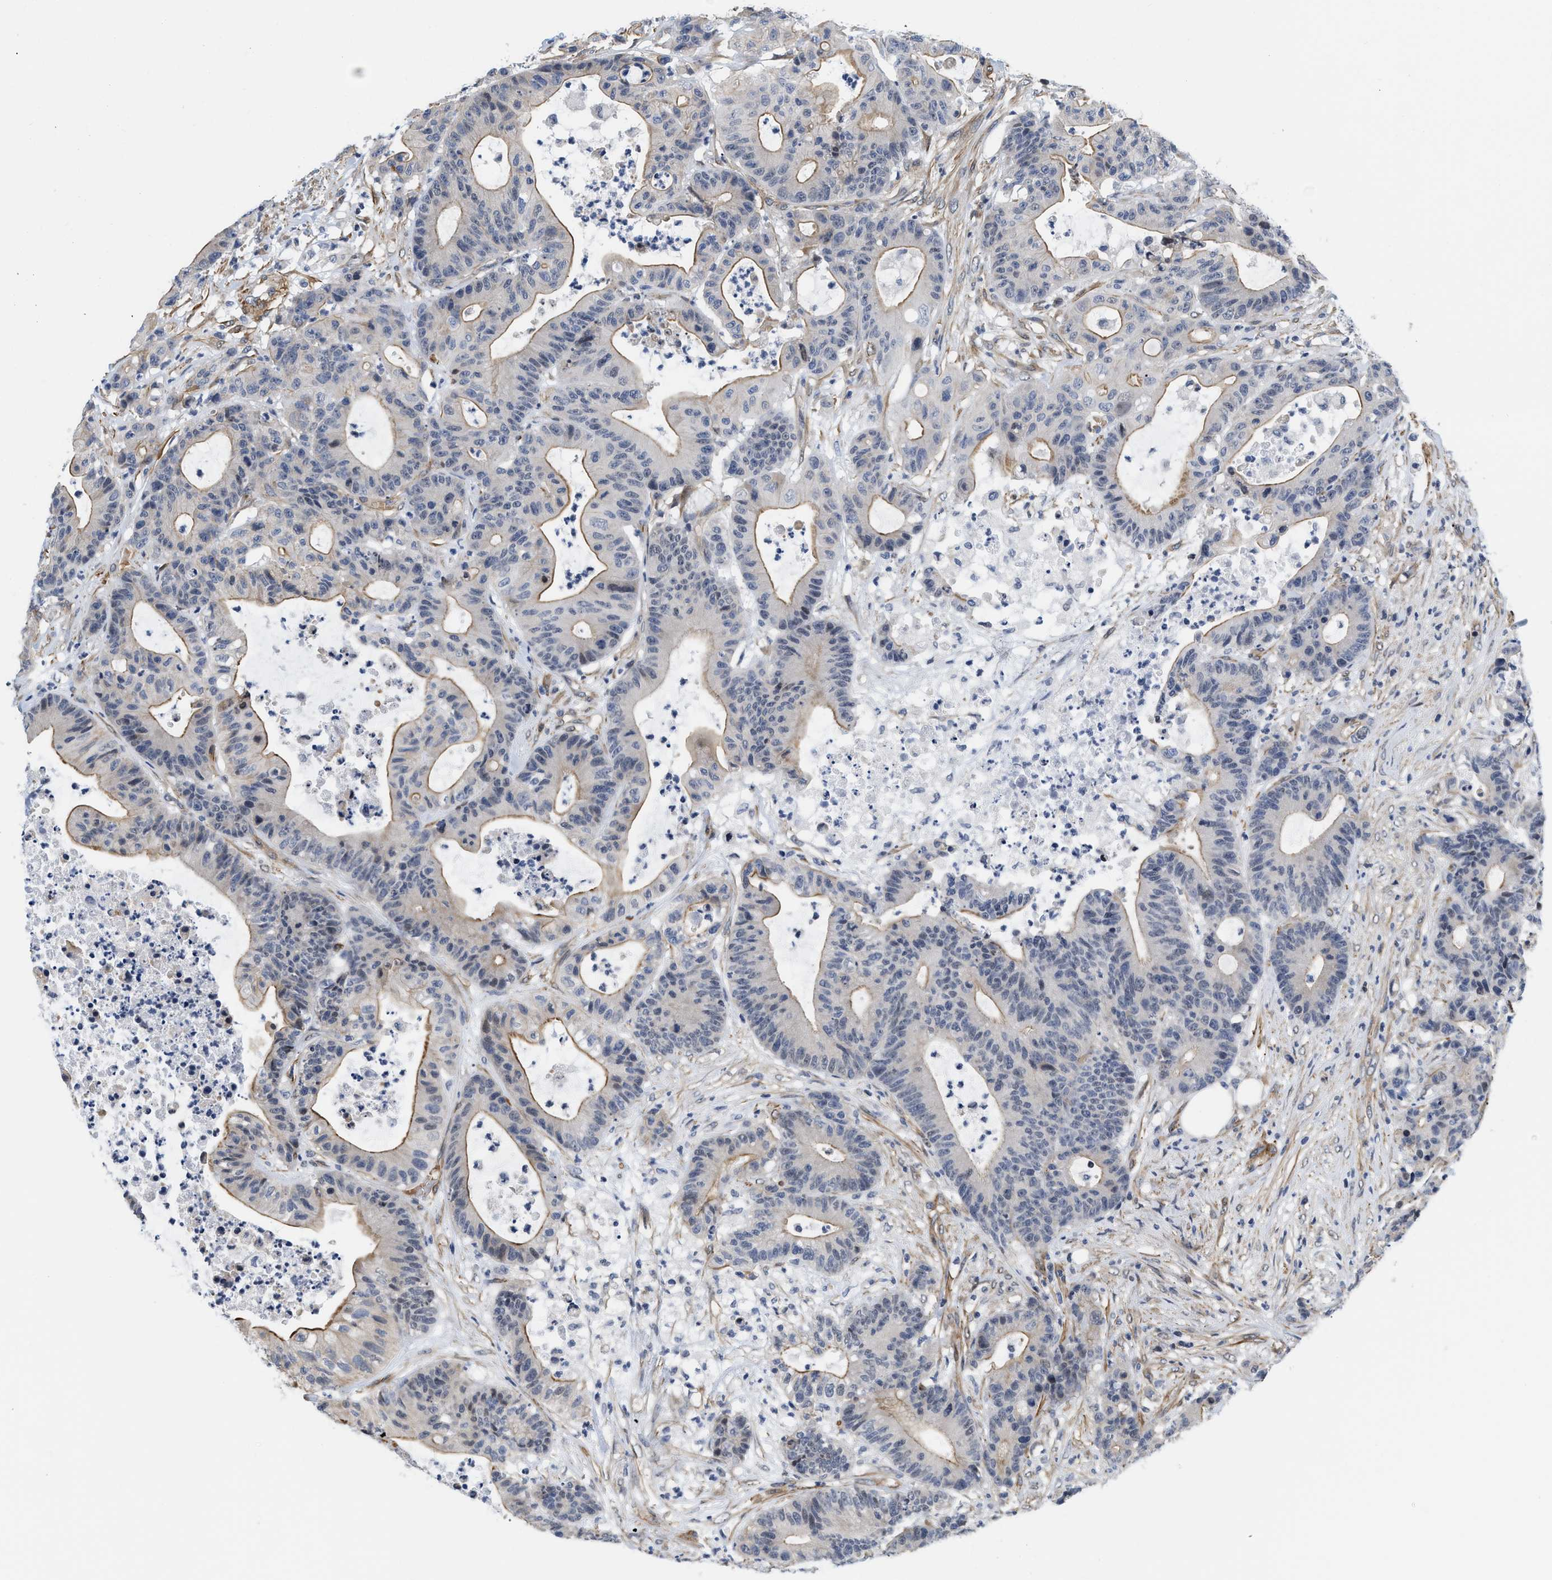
{"staining": {"intensity": "moderate", "quantity": "<25%", "location": "cytoplasmic/membranous"}, "tissue": "colorectal cancer", "cell_type": "Tumor cells", "image_type": "cancer", "snomed": [{"axis": "morphology", "description": "Adenocarcinoma, NOS"}, {"axis": "topography", "description": "Colon"}], "caption": "Tumor cells reveal low levels of moderate cytoplasmic/membranous positivity in about <25% of cells in human colorectal cancer (adenocarcinoma). (DAB (3,3'-diaminobenzidine) = brown stain, brightfield microscopy at high magnification).", "gene": "GPRASP2", "patient": {"sex": "female", "age": 84}}